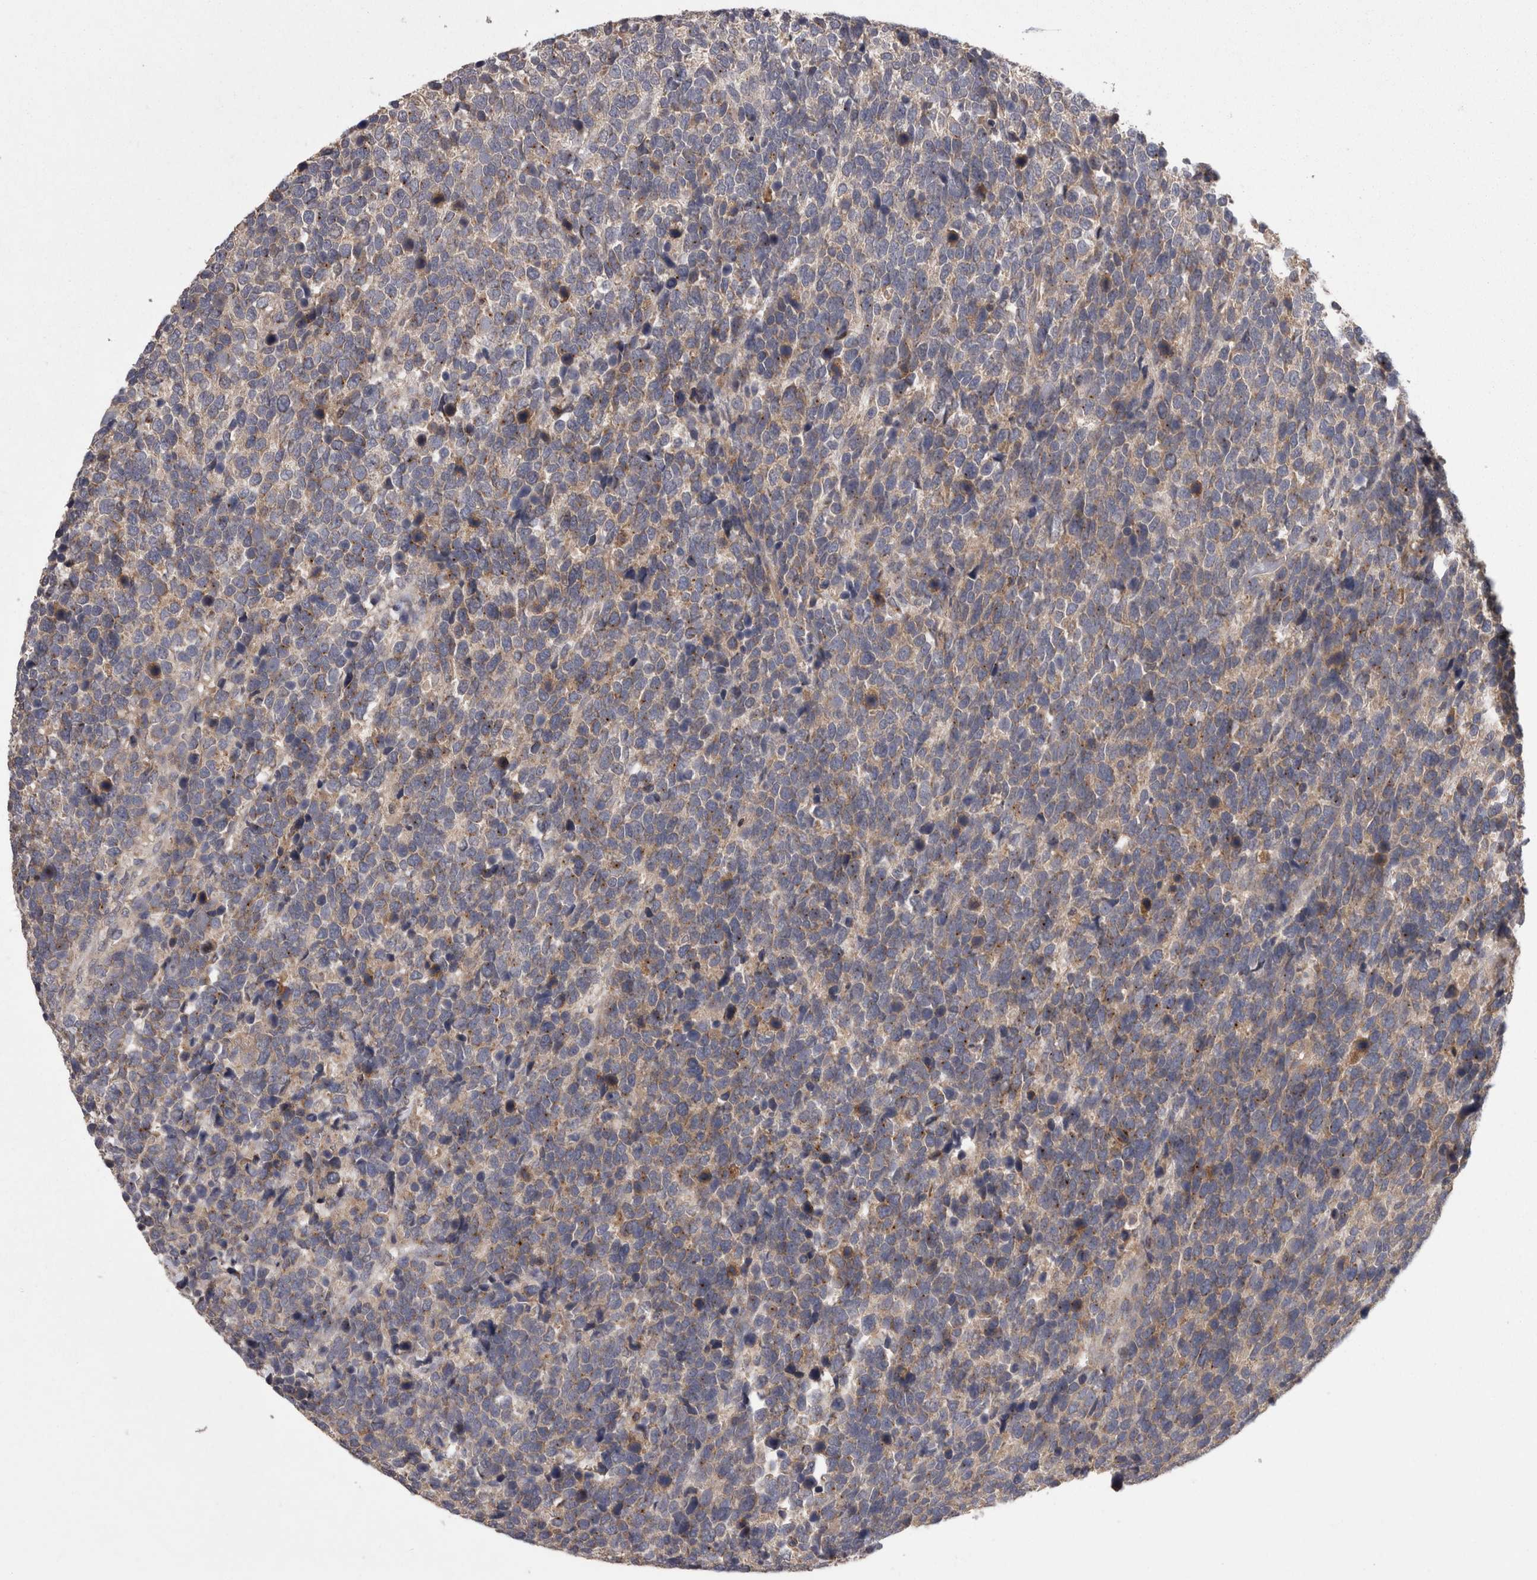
{"staining": {"intensity": "weak", "quantity": "25%-75%", "location": "cytoplasmic/membranous"}, "tissue": "urothelial cancer", "cell_type": "Tumor cells", "image_type": "cancer", "snomed": [{"axis": "morphology", "description": "Urothelial carcinoma, High grade"}, {"axis": "topography", "description": "Urinary bladder"}], "caption": "IHC image of human urothelial carcinoma (high-grade) stained for a protein (brown), which demonstrates low levels of weak cytoplasmic/membranous positivity in about 25%-75% of tumor cells.", "gene": "PCM1", "patient": {"sex": "female", "age": 82}}